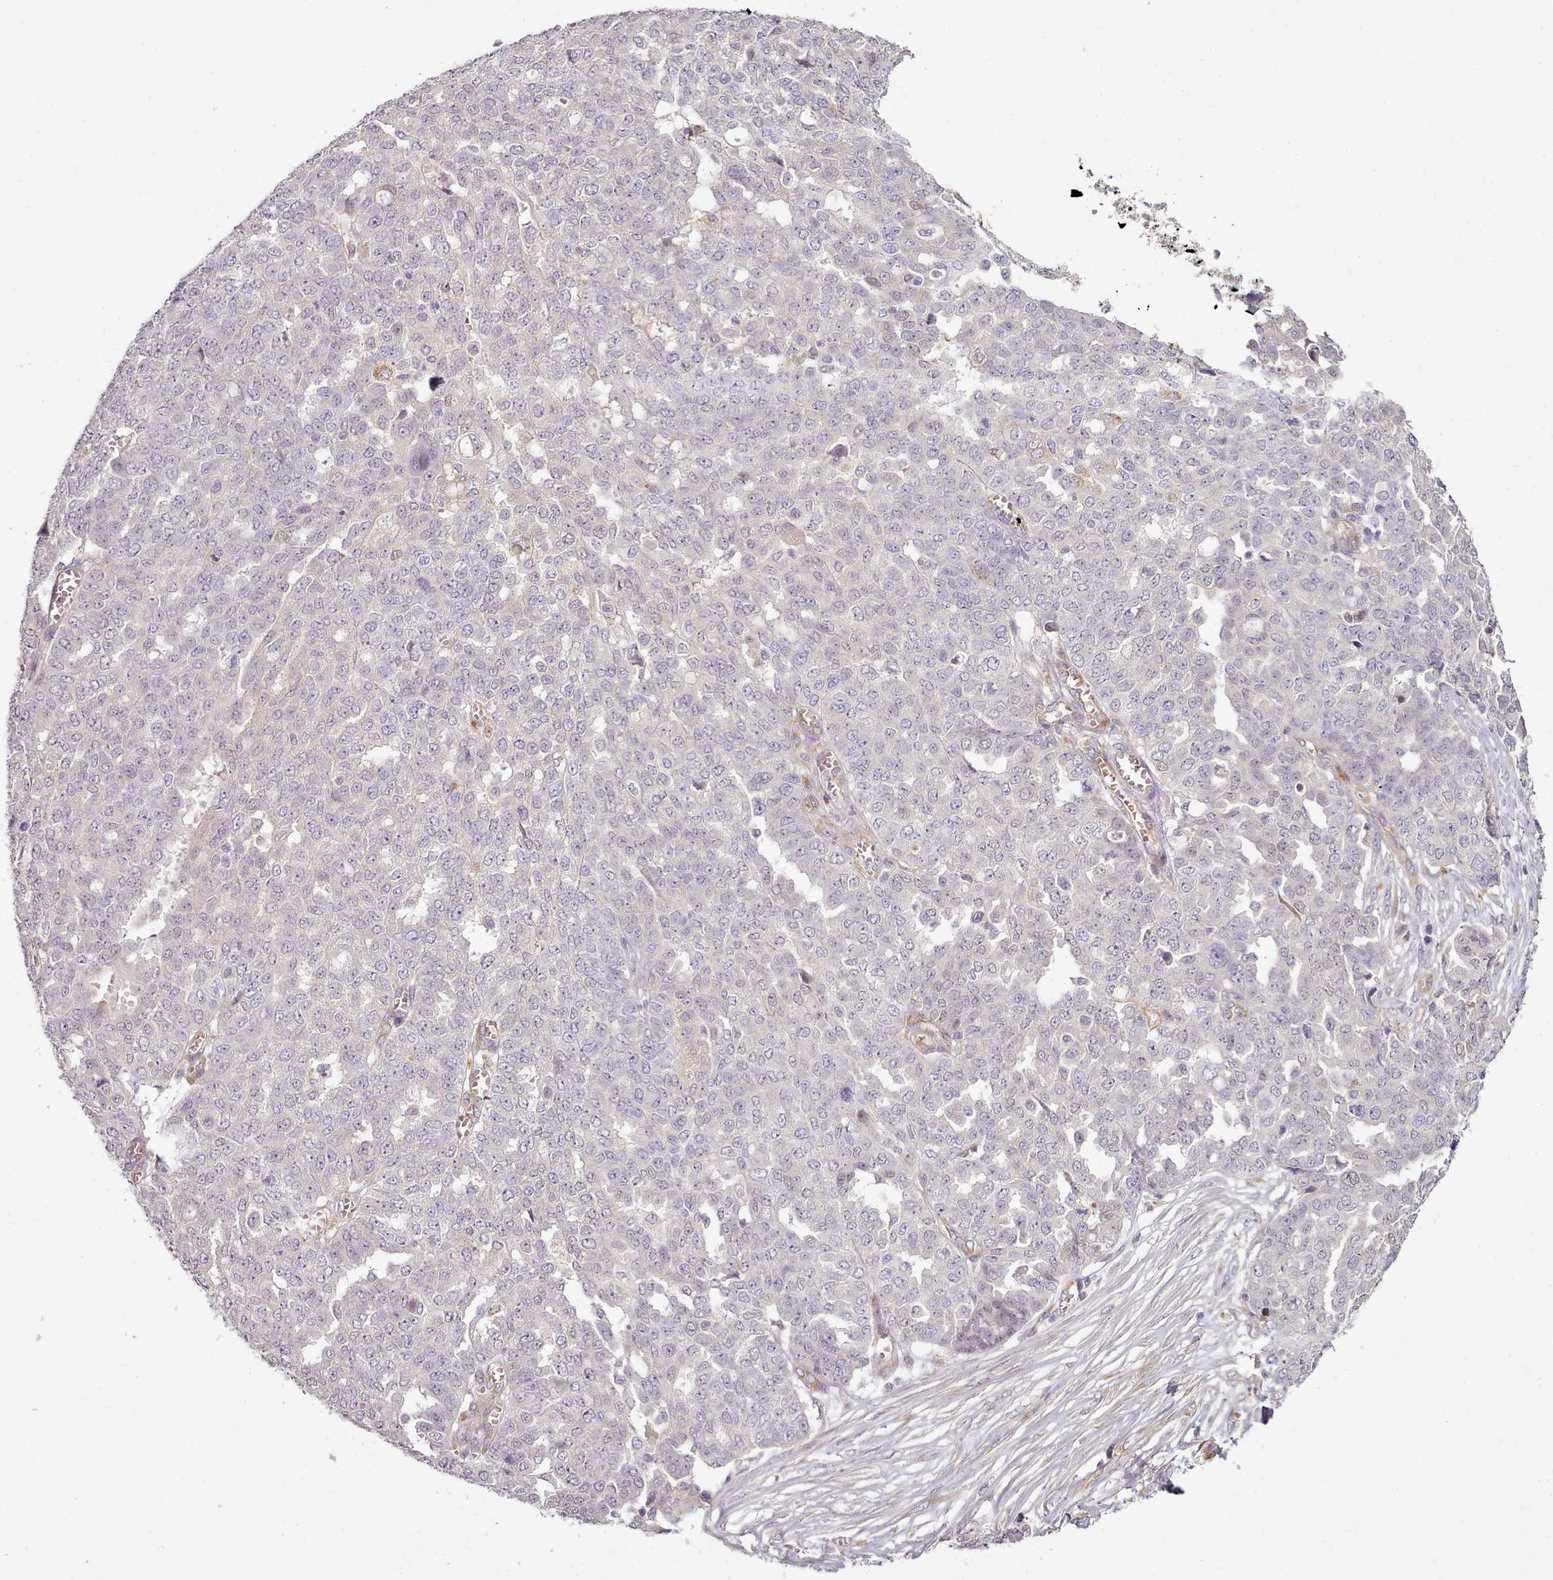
{"staining": {"intensity": "negative", "quantity": "none", "location": "none"}, "tissue": "ovarian cancer", "cell_type": "Tumor cells", "image_type": "cancer", "snomed": [{"axis": "morphology", "description": "Cystadenocarcinoma, serous, NOS"}, {"axis": "topography", "description": "Soft tissue"}, {"axis": "topography", "description": "Ovary"}], "caption": "This is an immunohistochemistry (IHC) image of serous cystadenocarcinoma (ovarian). There is no expression in tumor cells.", "gene": "C1QTNF5", "patient": {"sex": "female", "age": 57}}